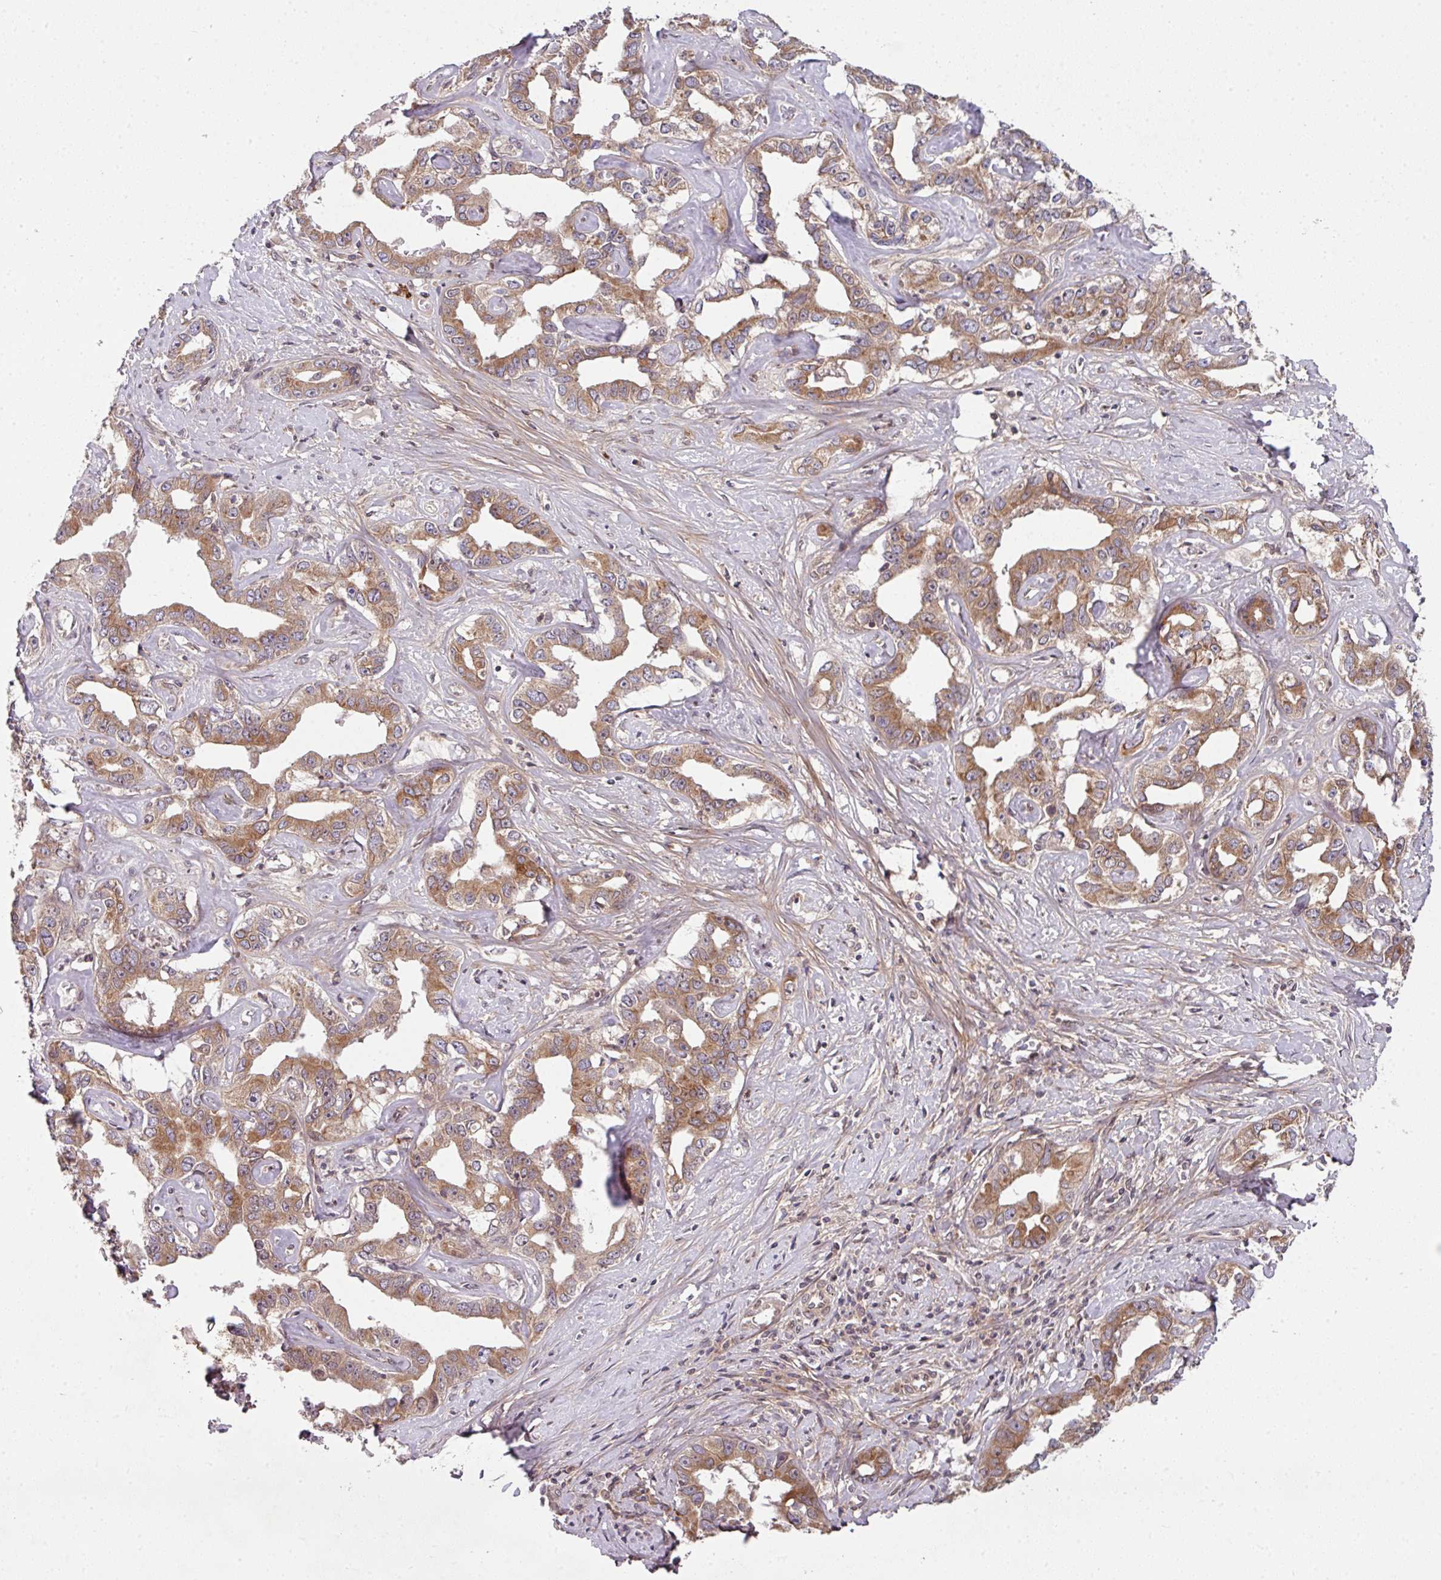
{"staining": {"intensity": "moderate", "quantity": ">75%", "location": "cytoplasmic/membranous"}, "tissue": "liver cancer", "cell_type": "Tumor cells", "image_type": "cancer", "snomed": [{"axis": "morphology", "description": "Cholangiocarcinoma"}, {"axis": "topography", "description": "Liver"}], "caption": "Immunohistochemistry (DAB) staining of liver cancer (cholangiocarcinoma) reveals moderate cytoplasmic/membranous protein expression in approximately >75% of tumor cells.", "gene": "CAMLG", "patient": {"sex": "male", "age": 59}}